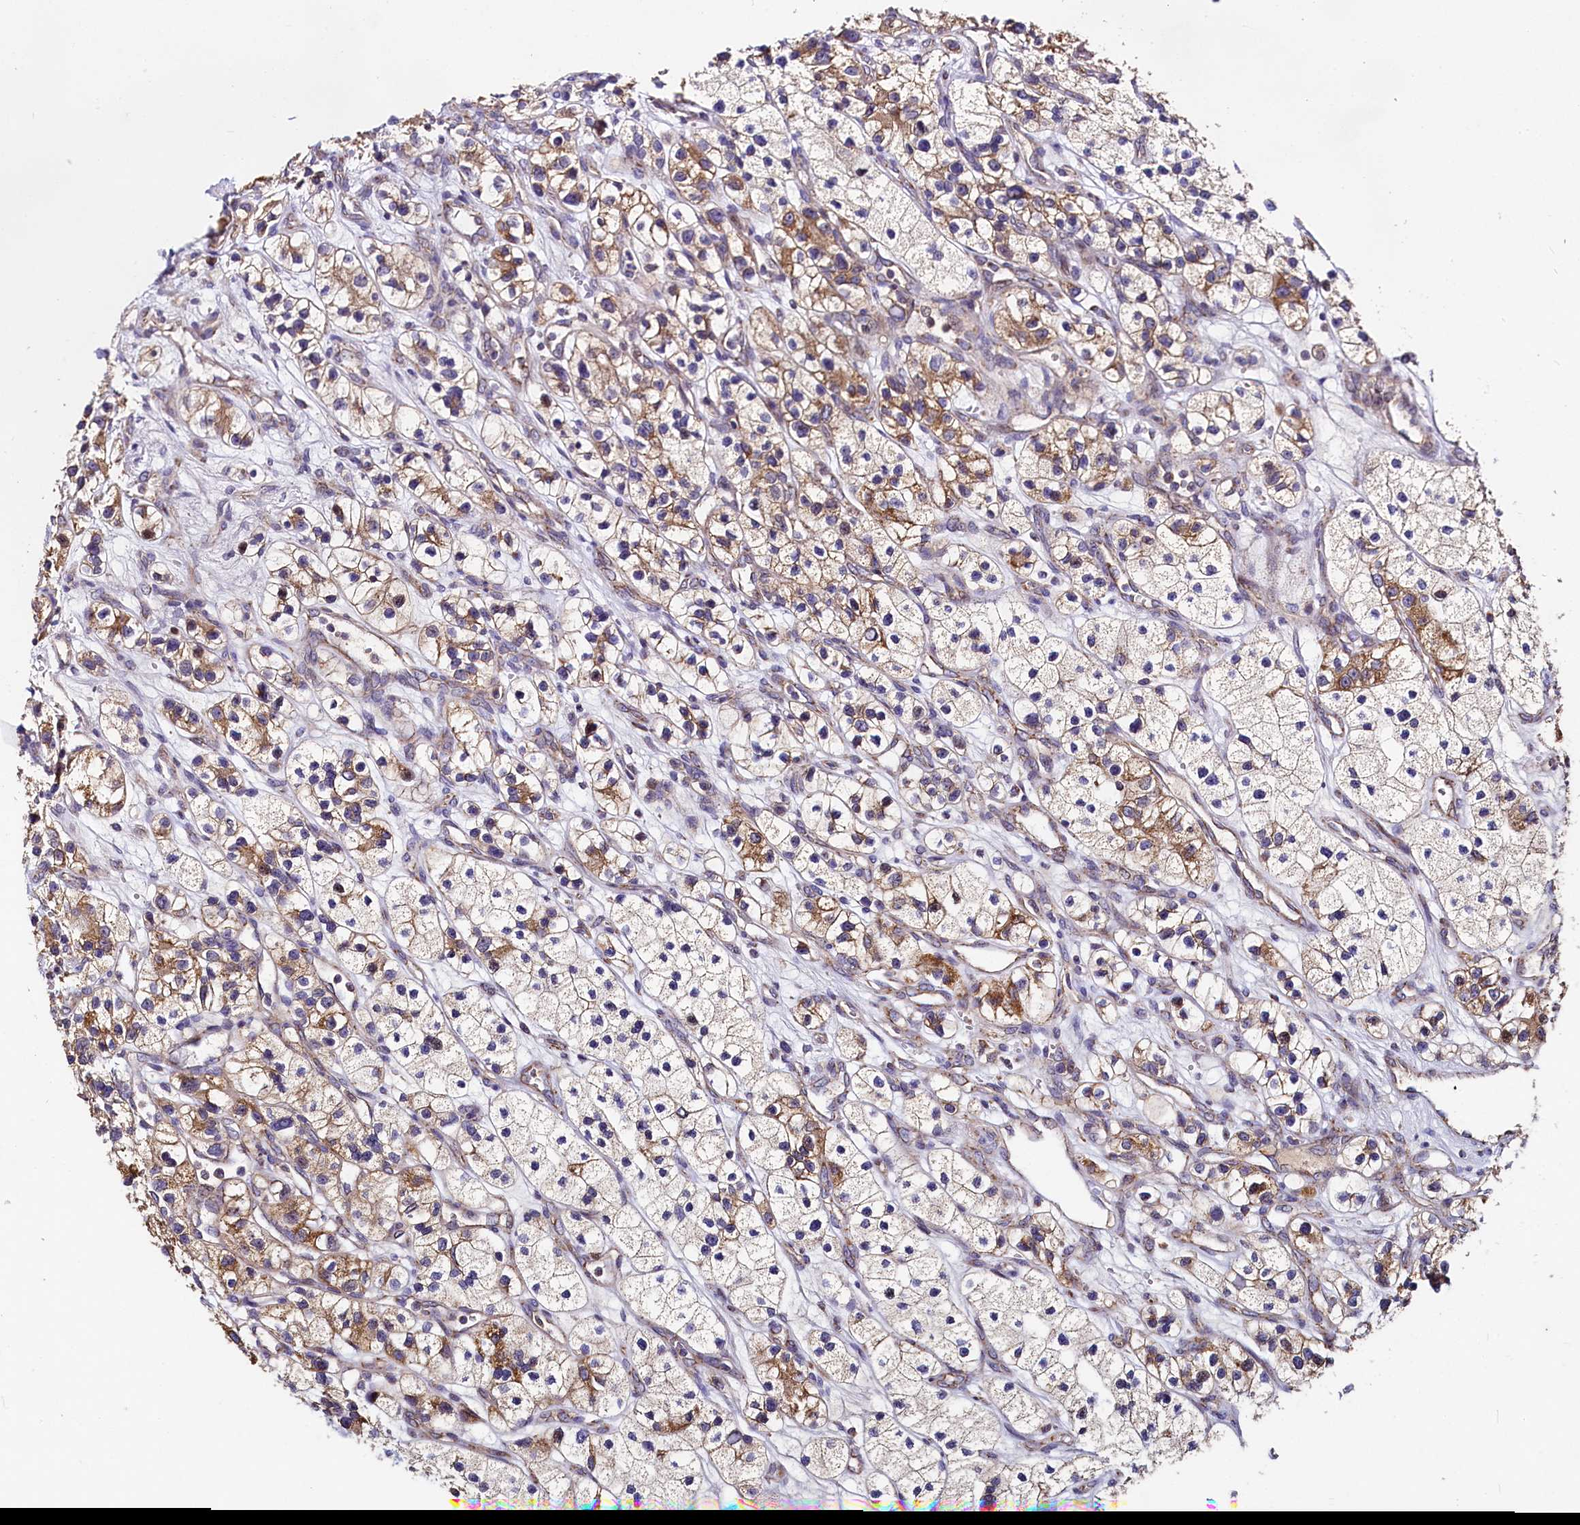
{"staining": {"intensity": "moderate", "quantity": ">75%", "location": "cytoplasmic/membranous"}, "tissue": "renal cancer", "cell_type": "Tumor cells", "image_type": "cancer", "snomed": [{"axis": "morphology", "description": "Adenocarcinoma, NOS"}, {"axis": "topography", "description": "Kidney"}], "caption": "Renal cancer tissue exhibits moderate cytoplasmic/membranous positivity in about >75% of tumor cells", "gene": "SPRYD3", "patient": {"sex": "female", "age": 57}}